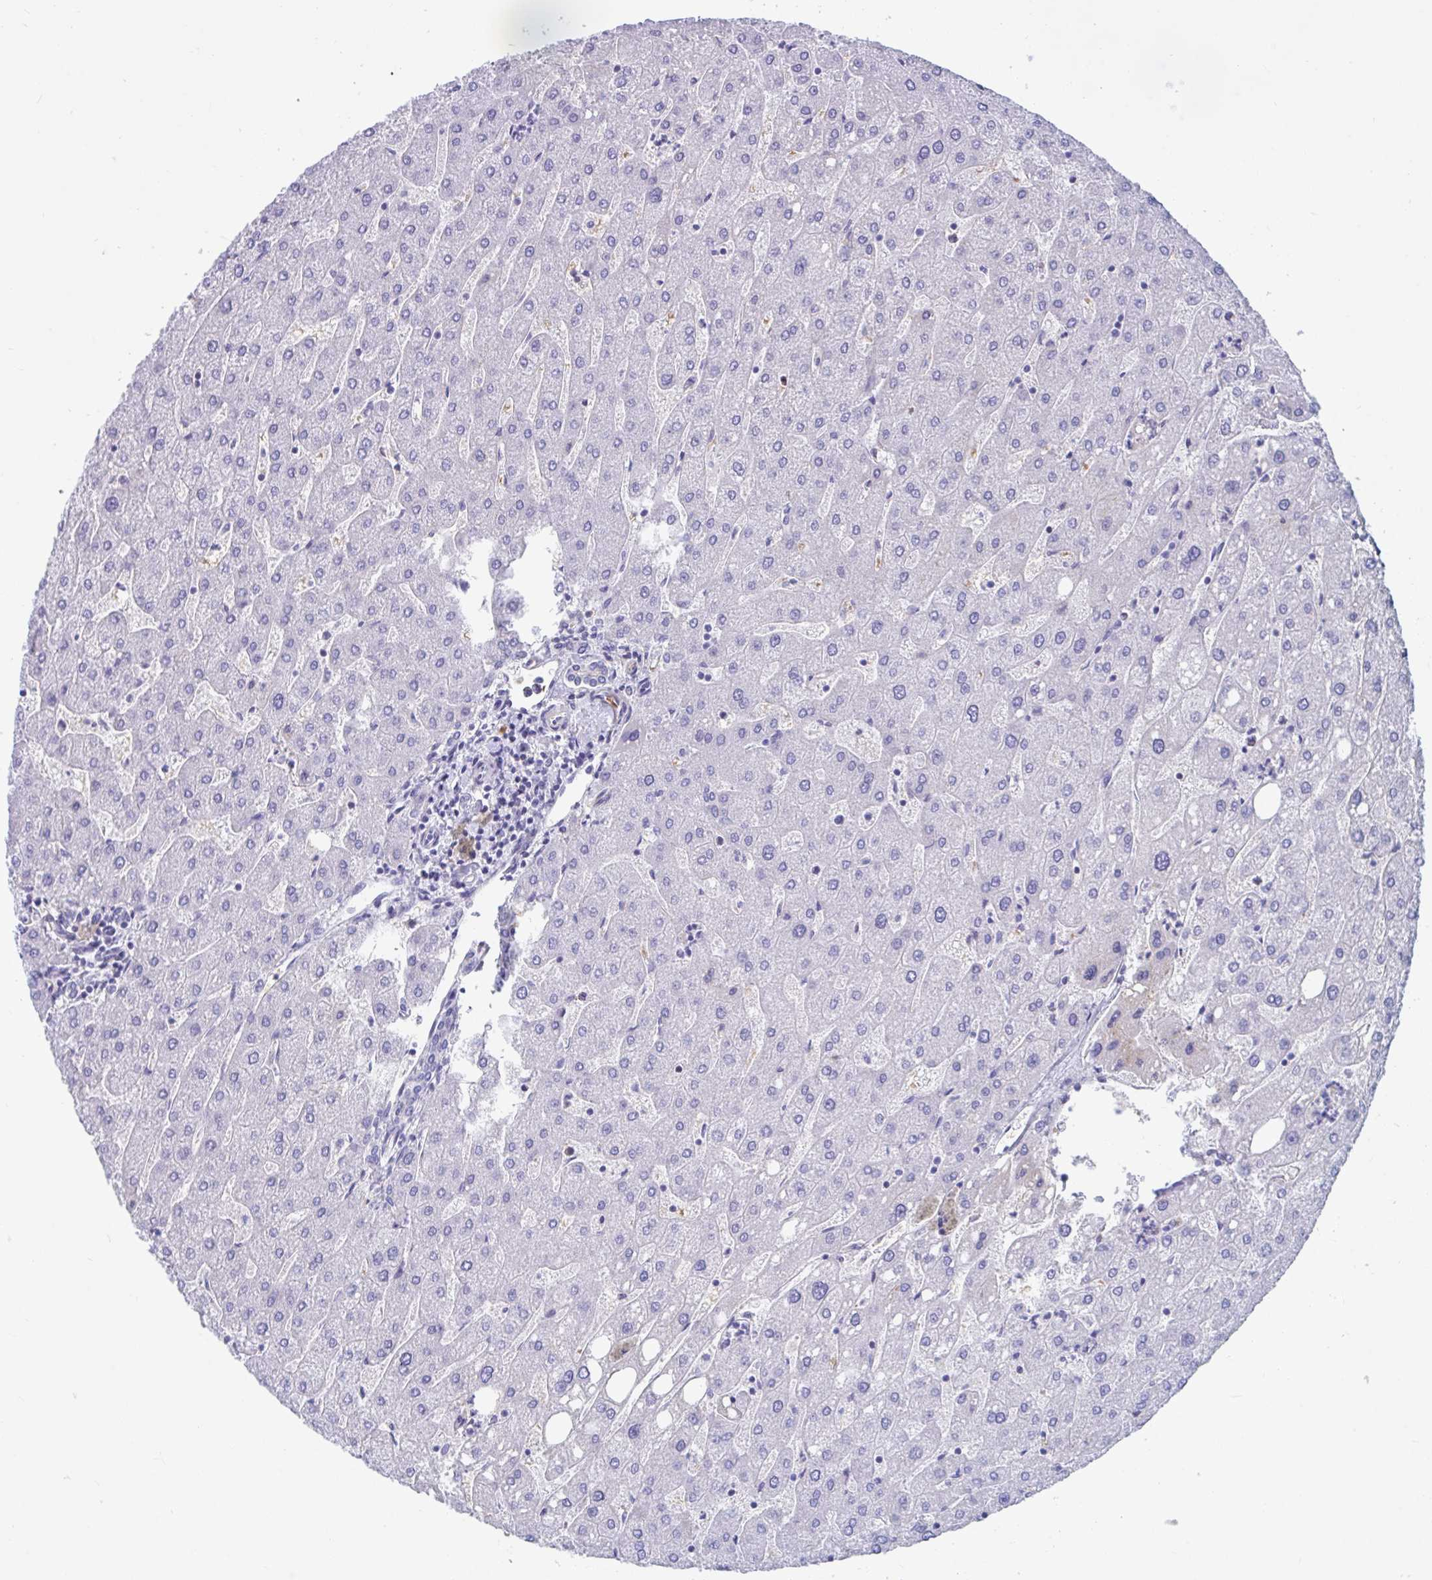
{"staining": {"intensity": "negative", "quantity": "none", "location": "none"}, "tissue": "liver", "cell_type": "Cholangiocytes", "image_type": "normal", "snomed": [{"axis": "morphology", "description": "Normal tissue, NOS"}, {"axis": "topography", "description": "Liver"}], "caption": "DAB (3,3'-diaminobenzidine) immunohistochemical staining of benign human liver reveals no significant staining in cholangiocytes.", "gene": "TTC30A", "patient": {"sex": "male", "age": 67}}